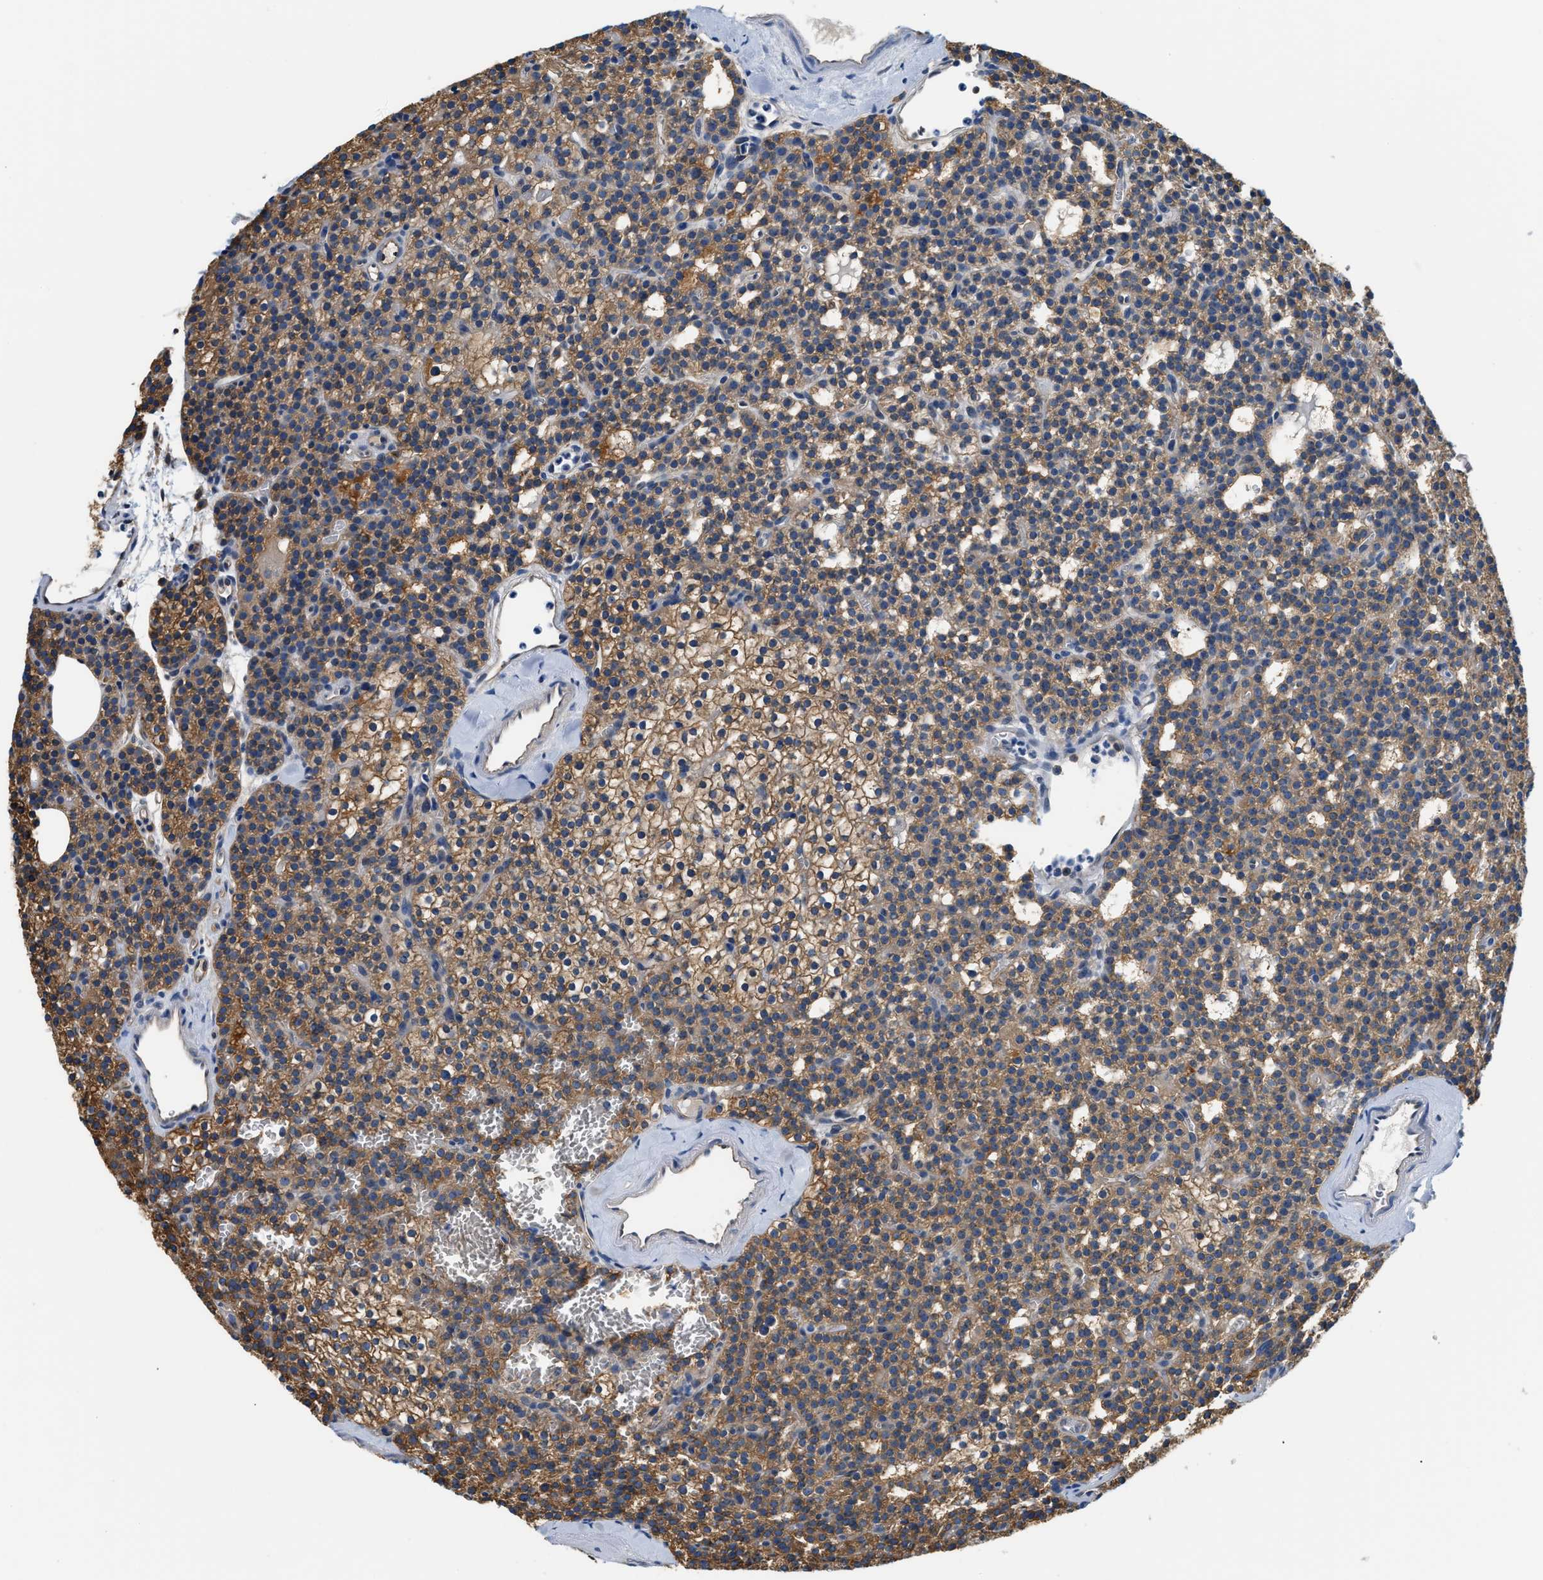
{"staining": {"intensity": "moderate", "quantity": ">75%", "location": "cytoplasmic/membranous"}, "tissue": "parathyroid gland", "cell_type": "Glandular cells", "image_type": "normal", "snomed": [{"axis": "morphology", "description": "Normal tissue, NOS"}, {"axis": "morphology", "description": "Adenoma, NOS"}, {"axis": "topography", "description": "Parathyroid gland"}], "caption": "This photomicrograph shows unremarkable parathyroid gland stained with immunohistochemistry to label a protein in brown. The cytoplasmic/membranous of glandular cells show moderate positivity for the protein. Nuclei are counter-stained blue.", "gene": "PPP2R1B", "patient": {"sex": "female", "age": 74}}